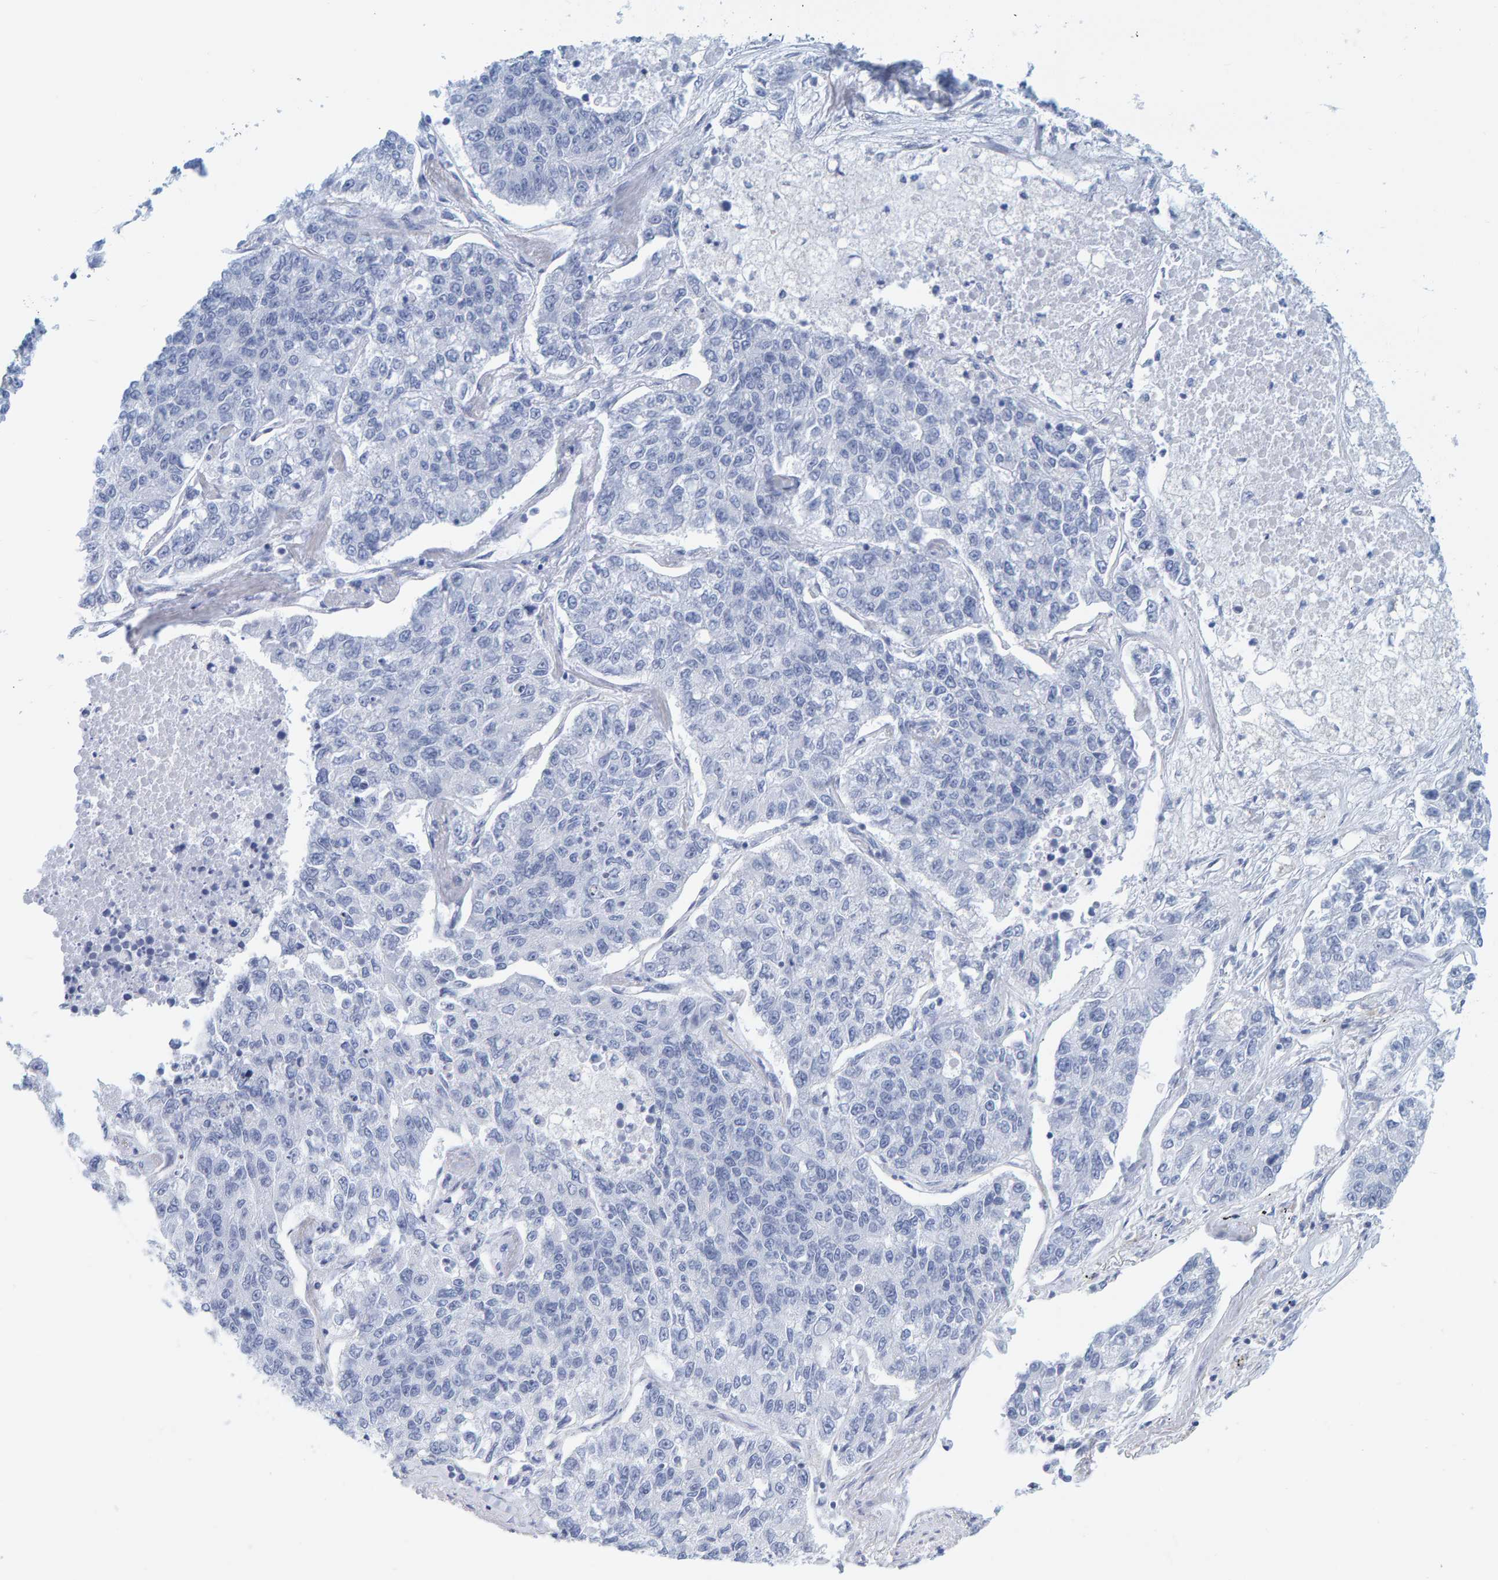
{"staining": {"intensity": "negative", "quantity": "none", "location": "none"}, "tissue": "lung cancer", "cell_type": "Tumor cells", "image_type": "cancer", "snomed": [{"axis": "morphology", "description": "Adenocarcinoma, NOS"}, {"axis": "topography", "description": "Lung"}], "caption": "A micrograph of adenocarcinoma (lung) stained for a protein exhibits no brown staining in tumor cells.", "gene": "SFTPC", "patient": {"sex": "male", "age": 49}}